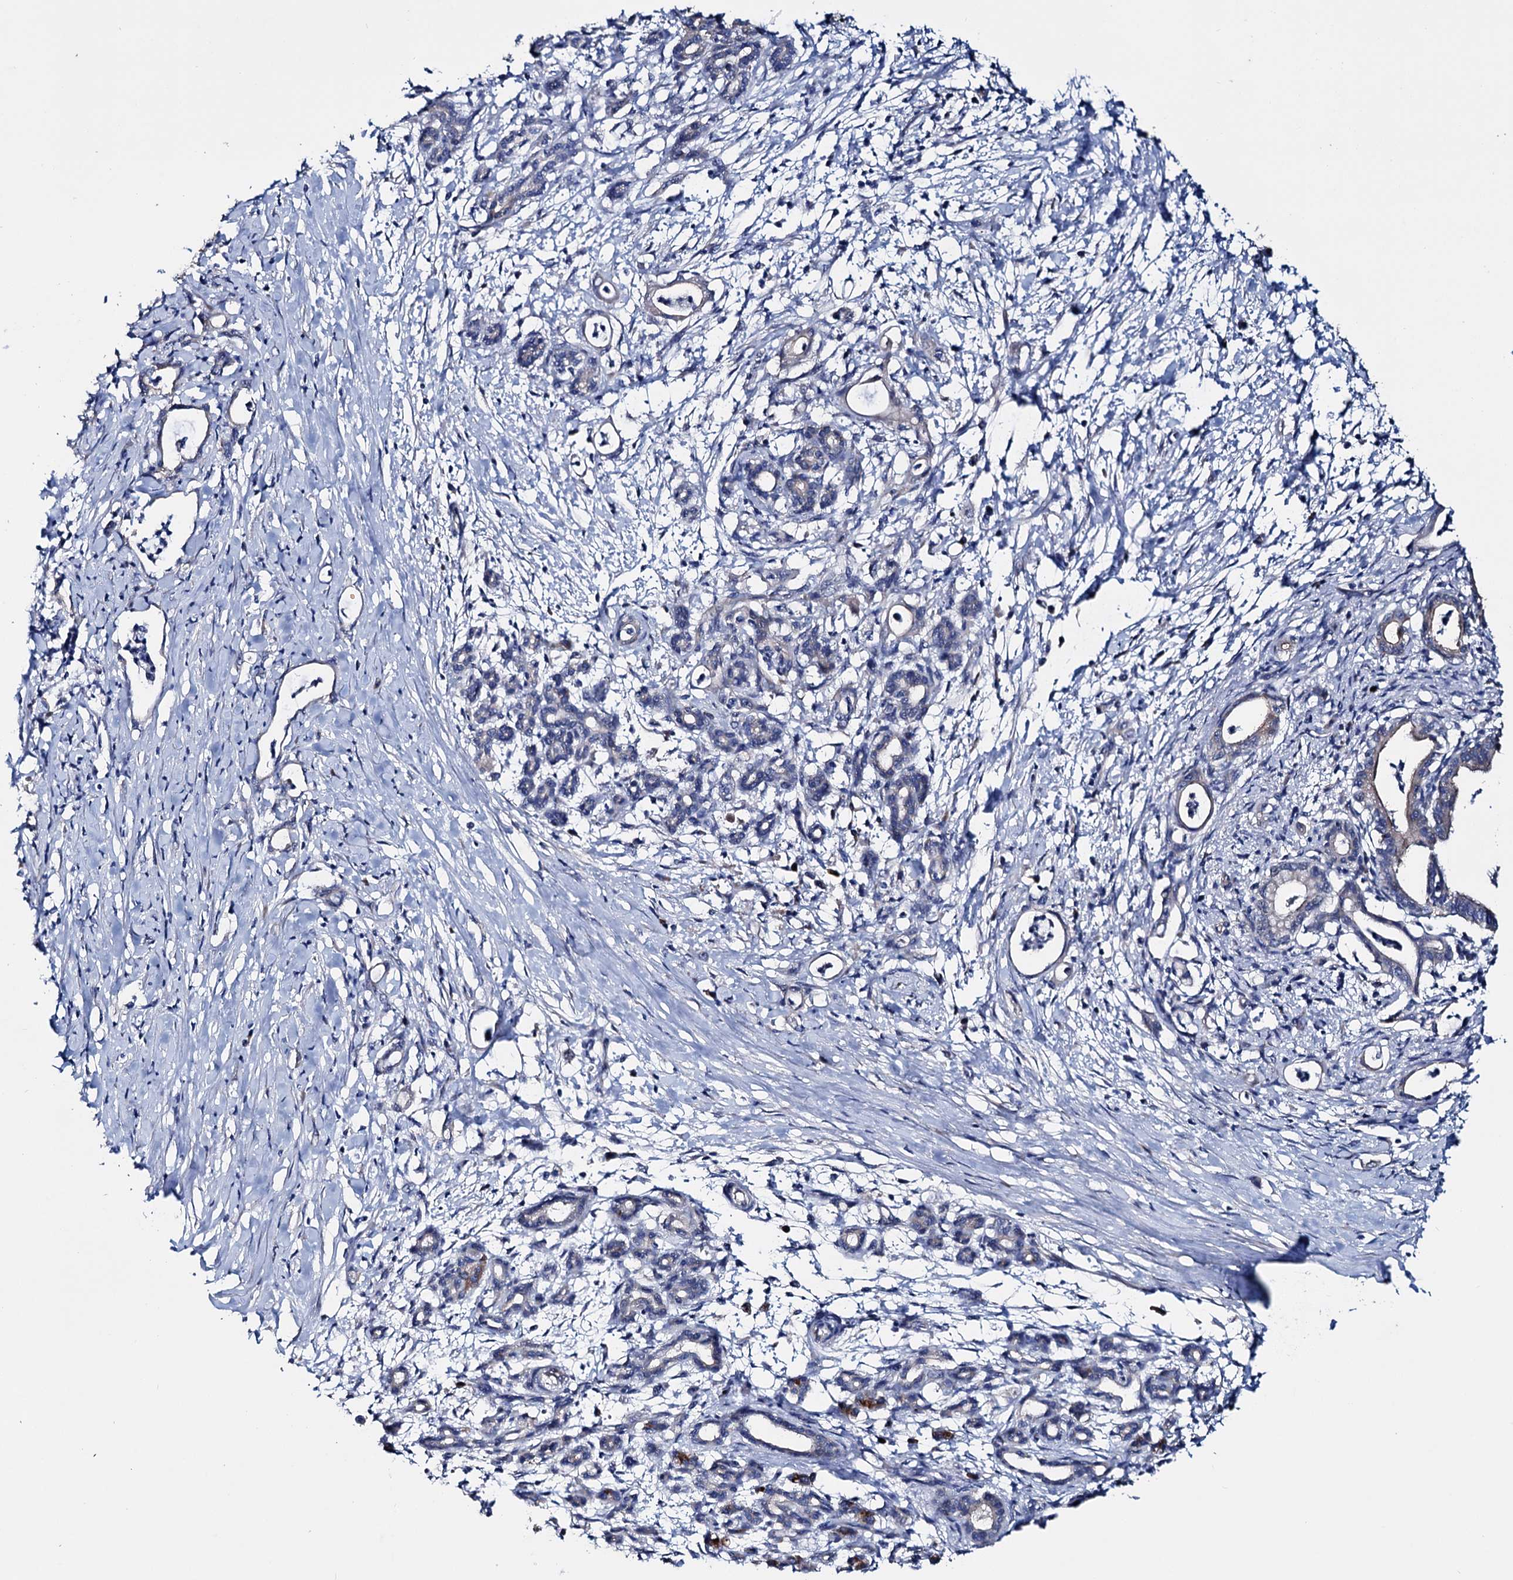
{"staining": {"intensity": "negative", "quantity": "none", "location": "none"}, "tissue": "pancreatic cancer", "cell_type": "Tumor cells", "image_type": "cancer", "snomed": [{"axis": "morphology", "description": "Adenocarcinoma, NOS"}, {"axis": "topography", "description": "Pancreas"}], "caption": "Pancreatic cancer was stained to show a protein in brown. There is no significant expression in tumor cells.", "gene": "EYA4", "patient": {"sex": "female", "age": 55}}